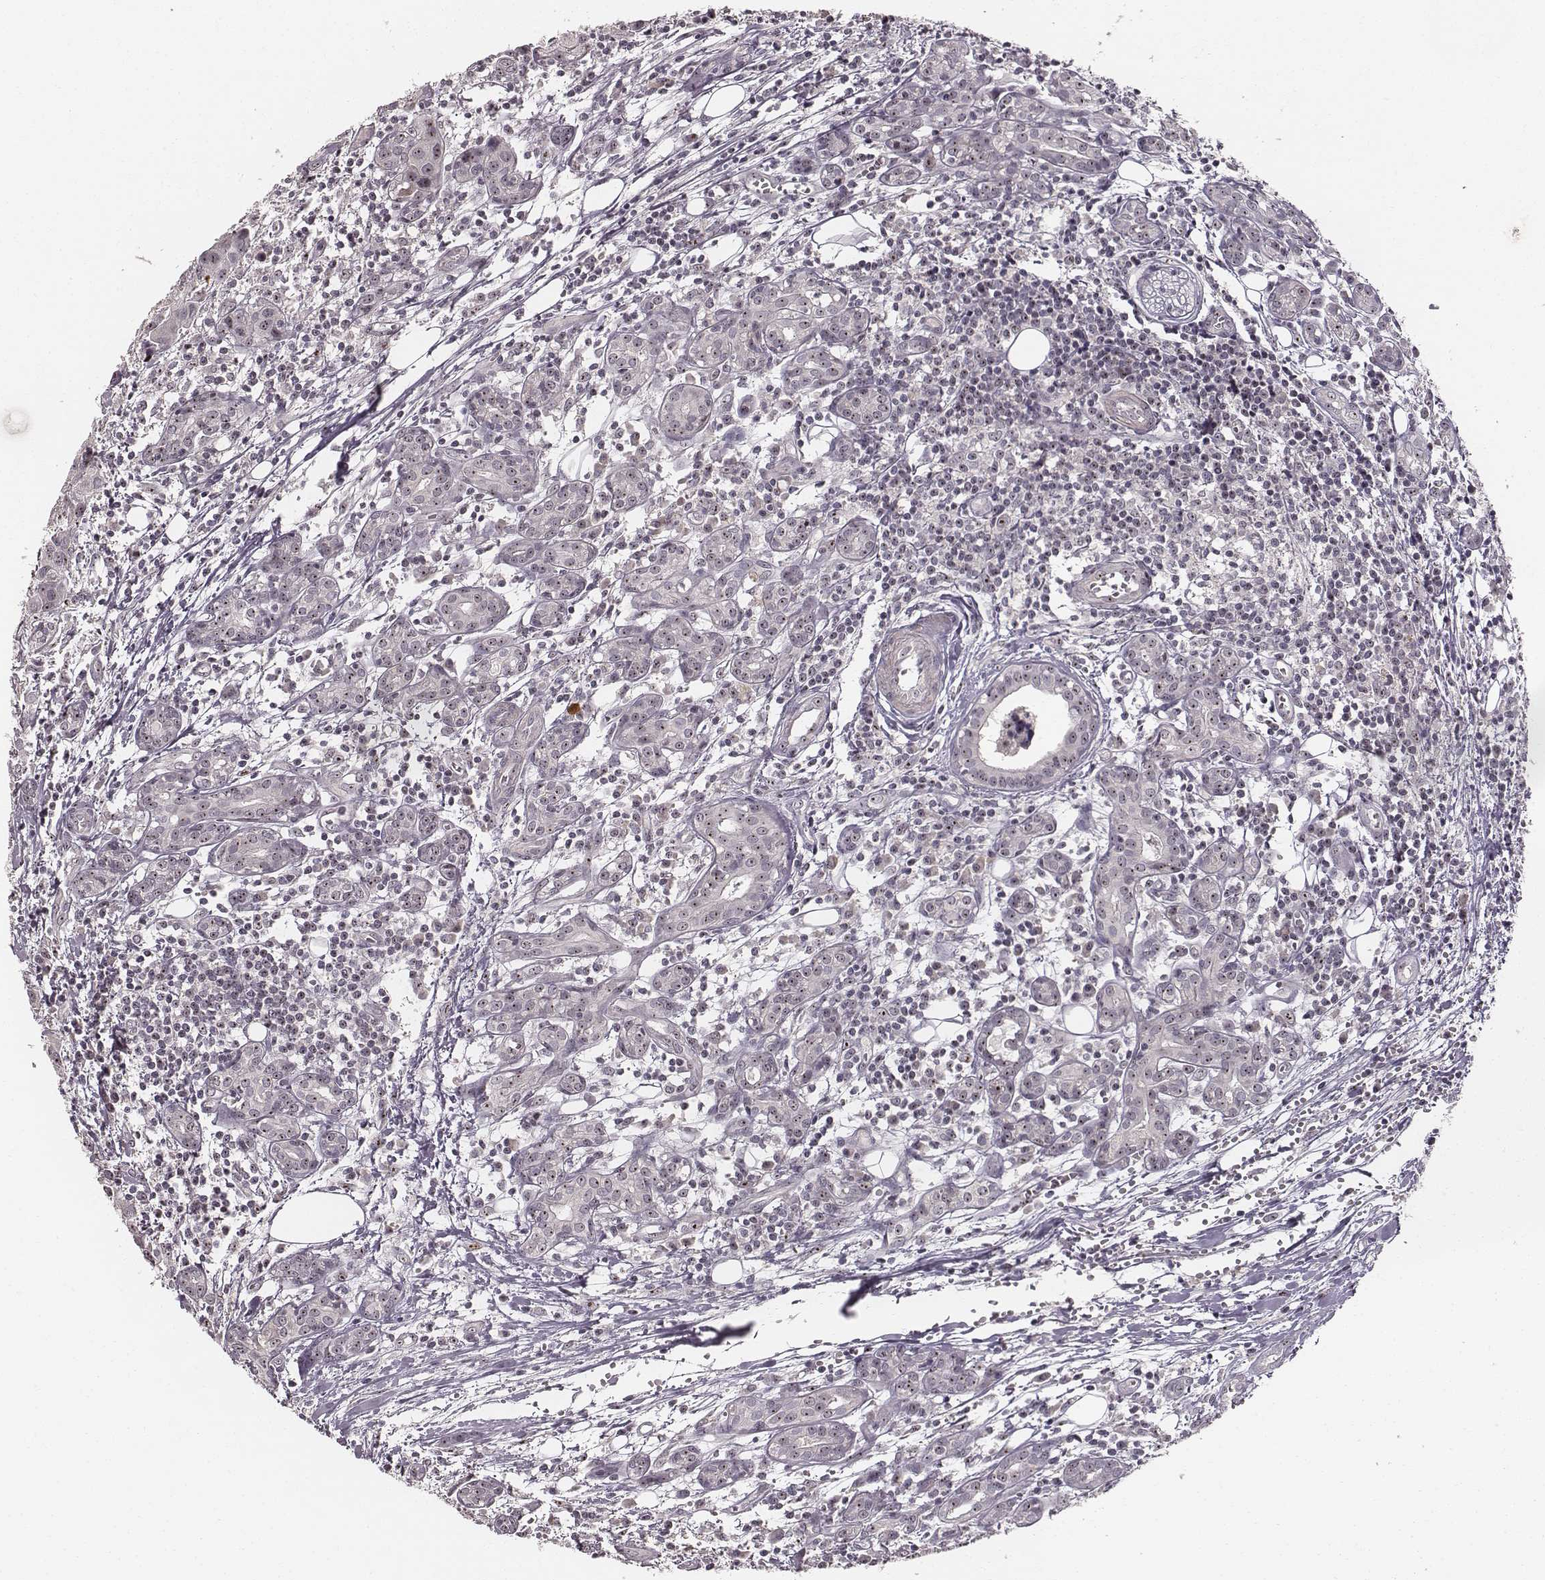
{"staining": {"intensity": "moderate", "quantity": ">75%", "location": "nuclear"}, "tissue": "head and neck cancer", "cell_type": "Tumor cells", "image_type": "cancer", "snomed": [{"axis": "morphology", "description": "Adenocarcinoma, NOS"}, {"axis": "topography", "description": "Head-Neck"}], "caption": "Moderate nuclear expression for a protein is appreciated in about >75% of tumor cells of head and neck adenocarcinoma using IHC.", "gene": "NOP56", "patient": {"sex": "male", "age": 76}}